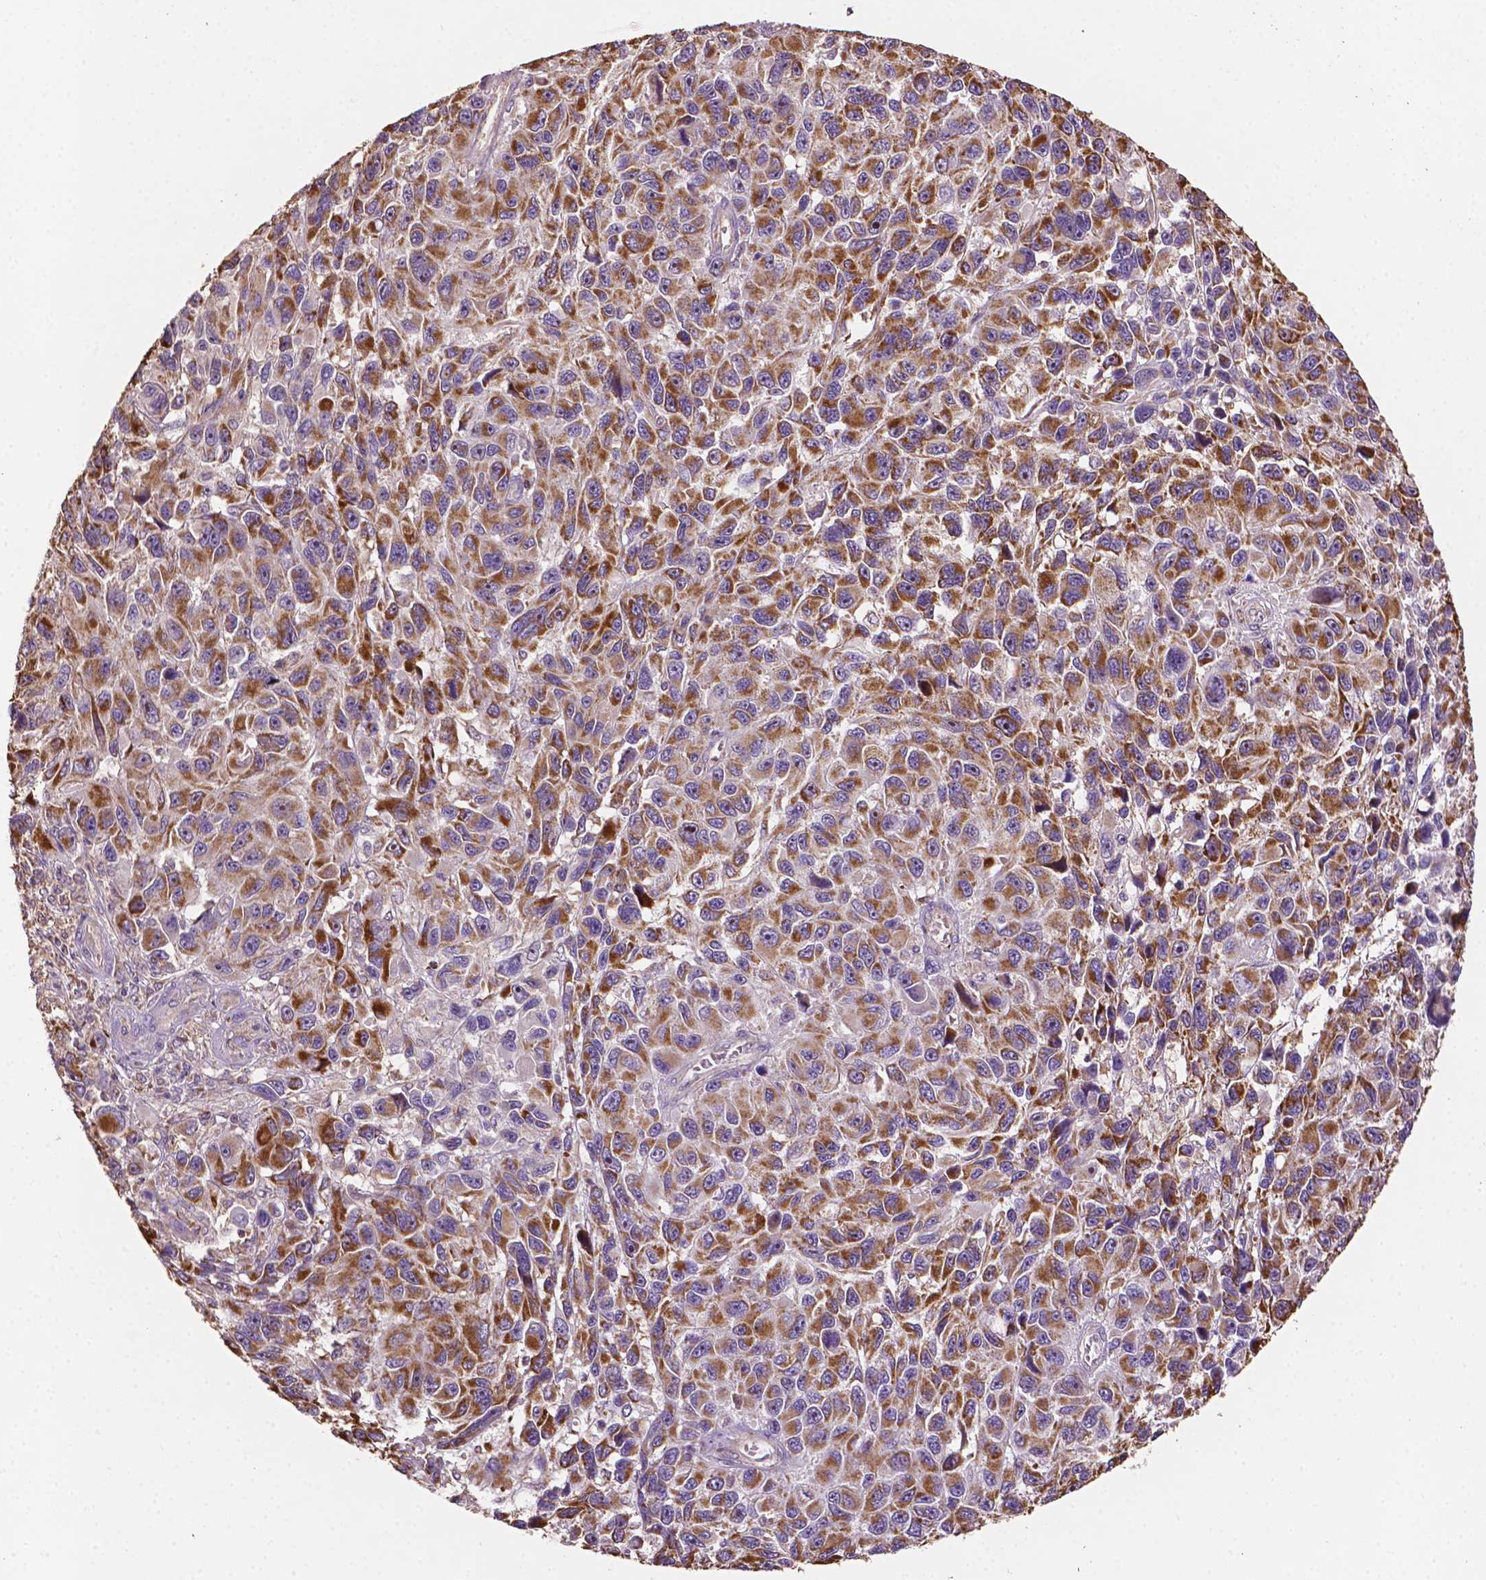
{"staining": {"intensity": "moderate", "quantity": ">75%", "location": "cytoplasmic/membranous"}, "tissue": "melanoma", "cell_type": "Tumor cells", "image_type": "cancer", "snomed": [{"axis": "morphology", "description": "Malignant melanoma, NOS"}, {"axis": "topography", "description": "Skin"}], "caption": "Immunohistochemistry image of human melanoma stained for a protein (brown), which reveals medium levels of moderate cytoplasmic/membranous positivity in approximately >75% of tumor cells.", "gene": "LRR1", "patient": {"sex": "male", "age": 53}}